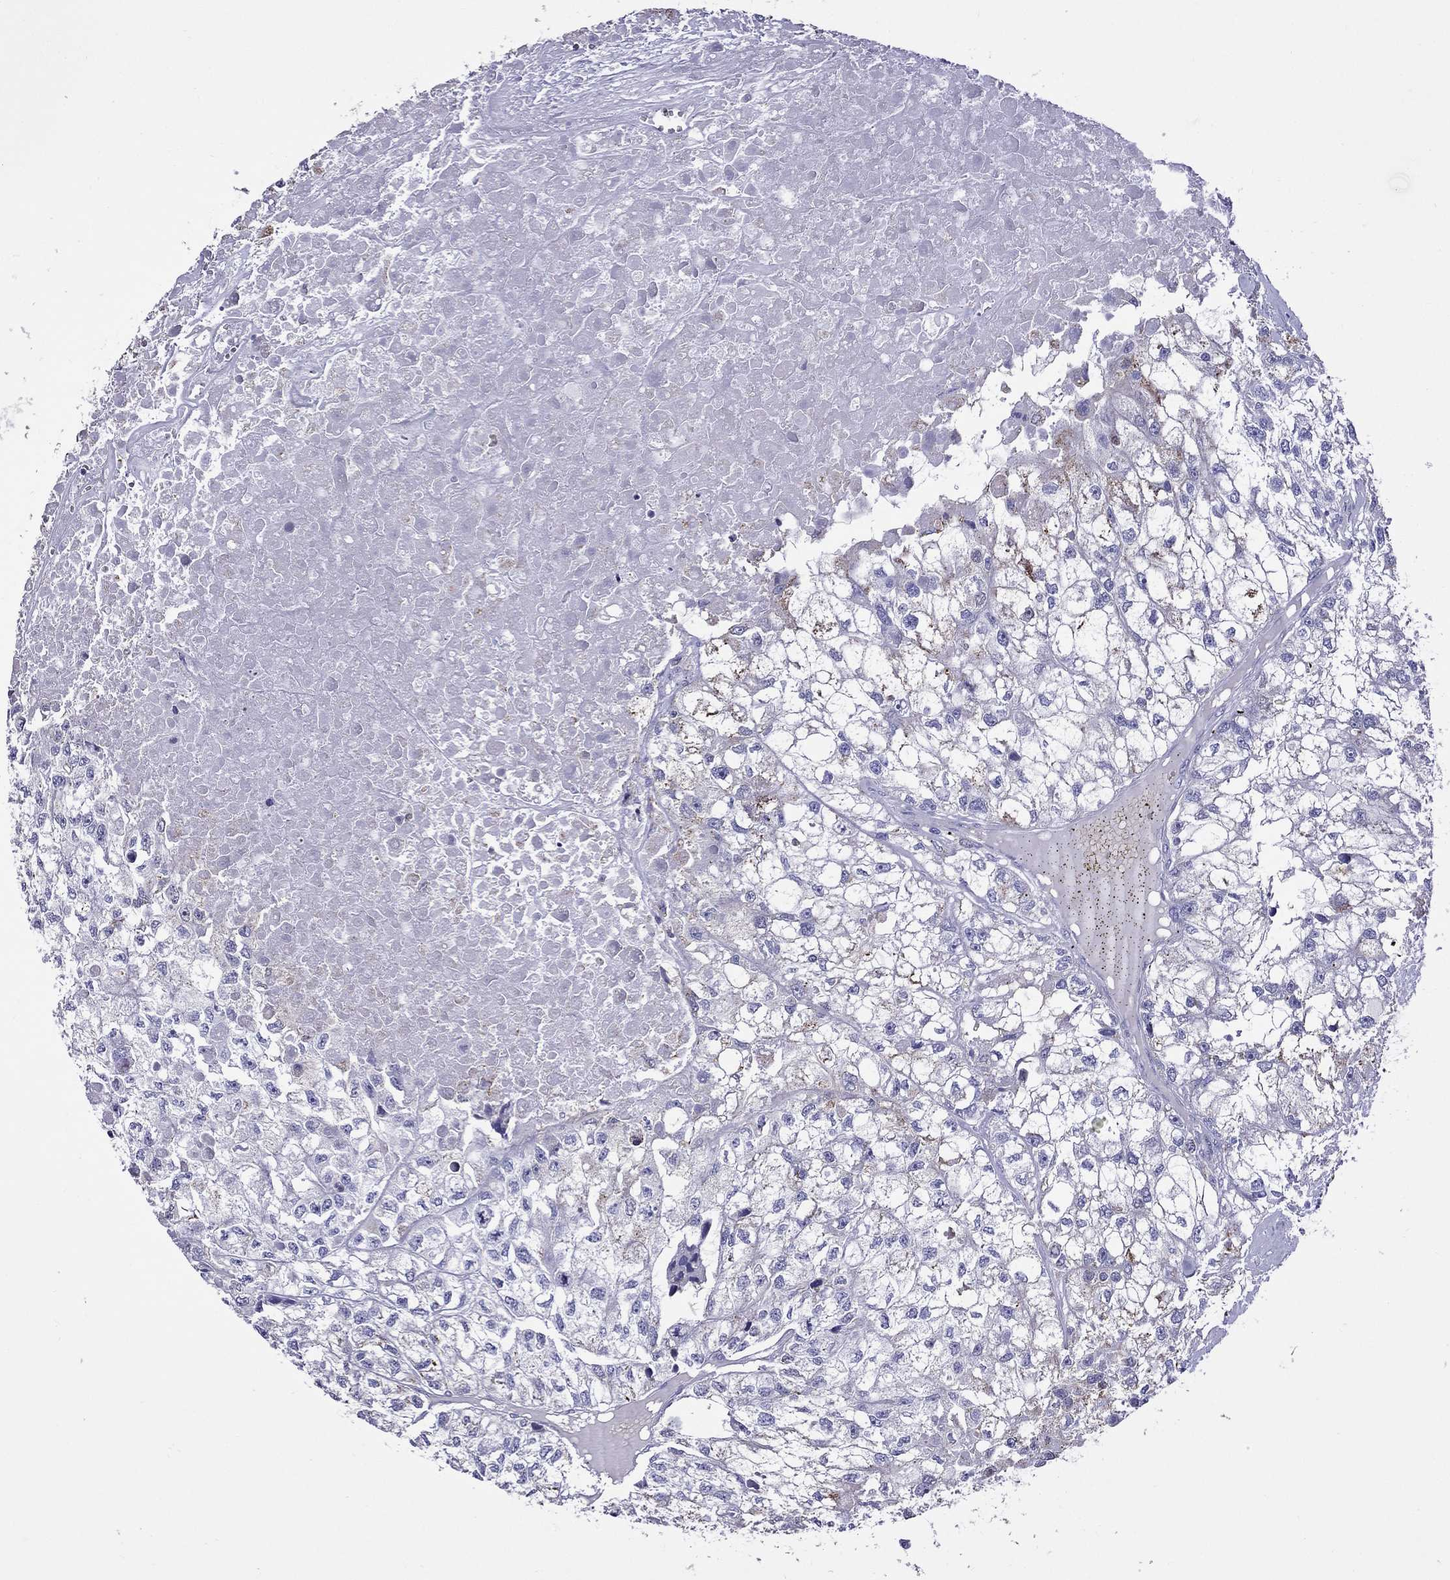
{"staining": {"intensity": "negative", "quantity": "none", "location": "none"}, "tissue": "renal cancer", "cell_type": "Tumor cells", "image_type": "cancer", "snomed": [{"axis": "morphology", "description": "Adenocarcinoma, NOS"}, {"axis": "topography", "description": "Kidney"}], "caption": "The photomicrograph displays no significant staining in tumor cells of renal cancer (adenocarcinoma).", "gene": "SCG2", "patient": {"sex": "male", "age": 56}}